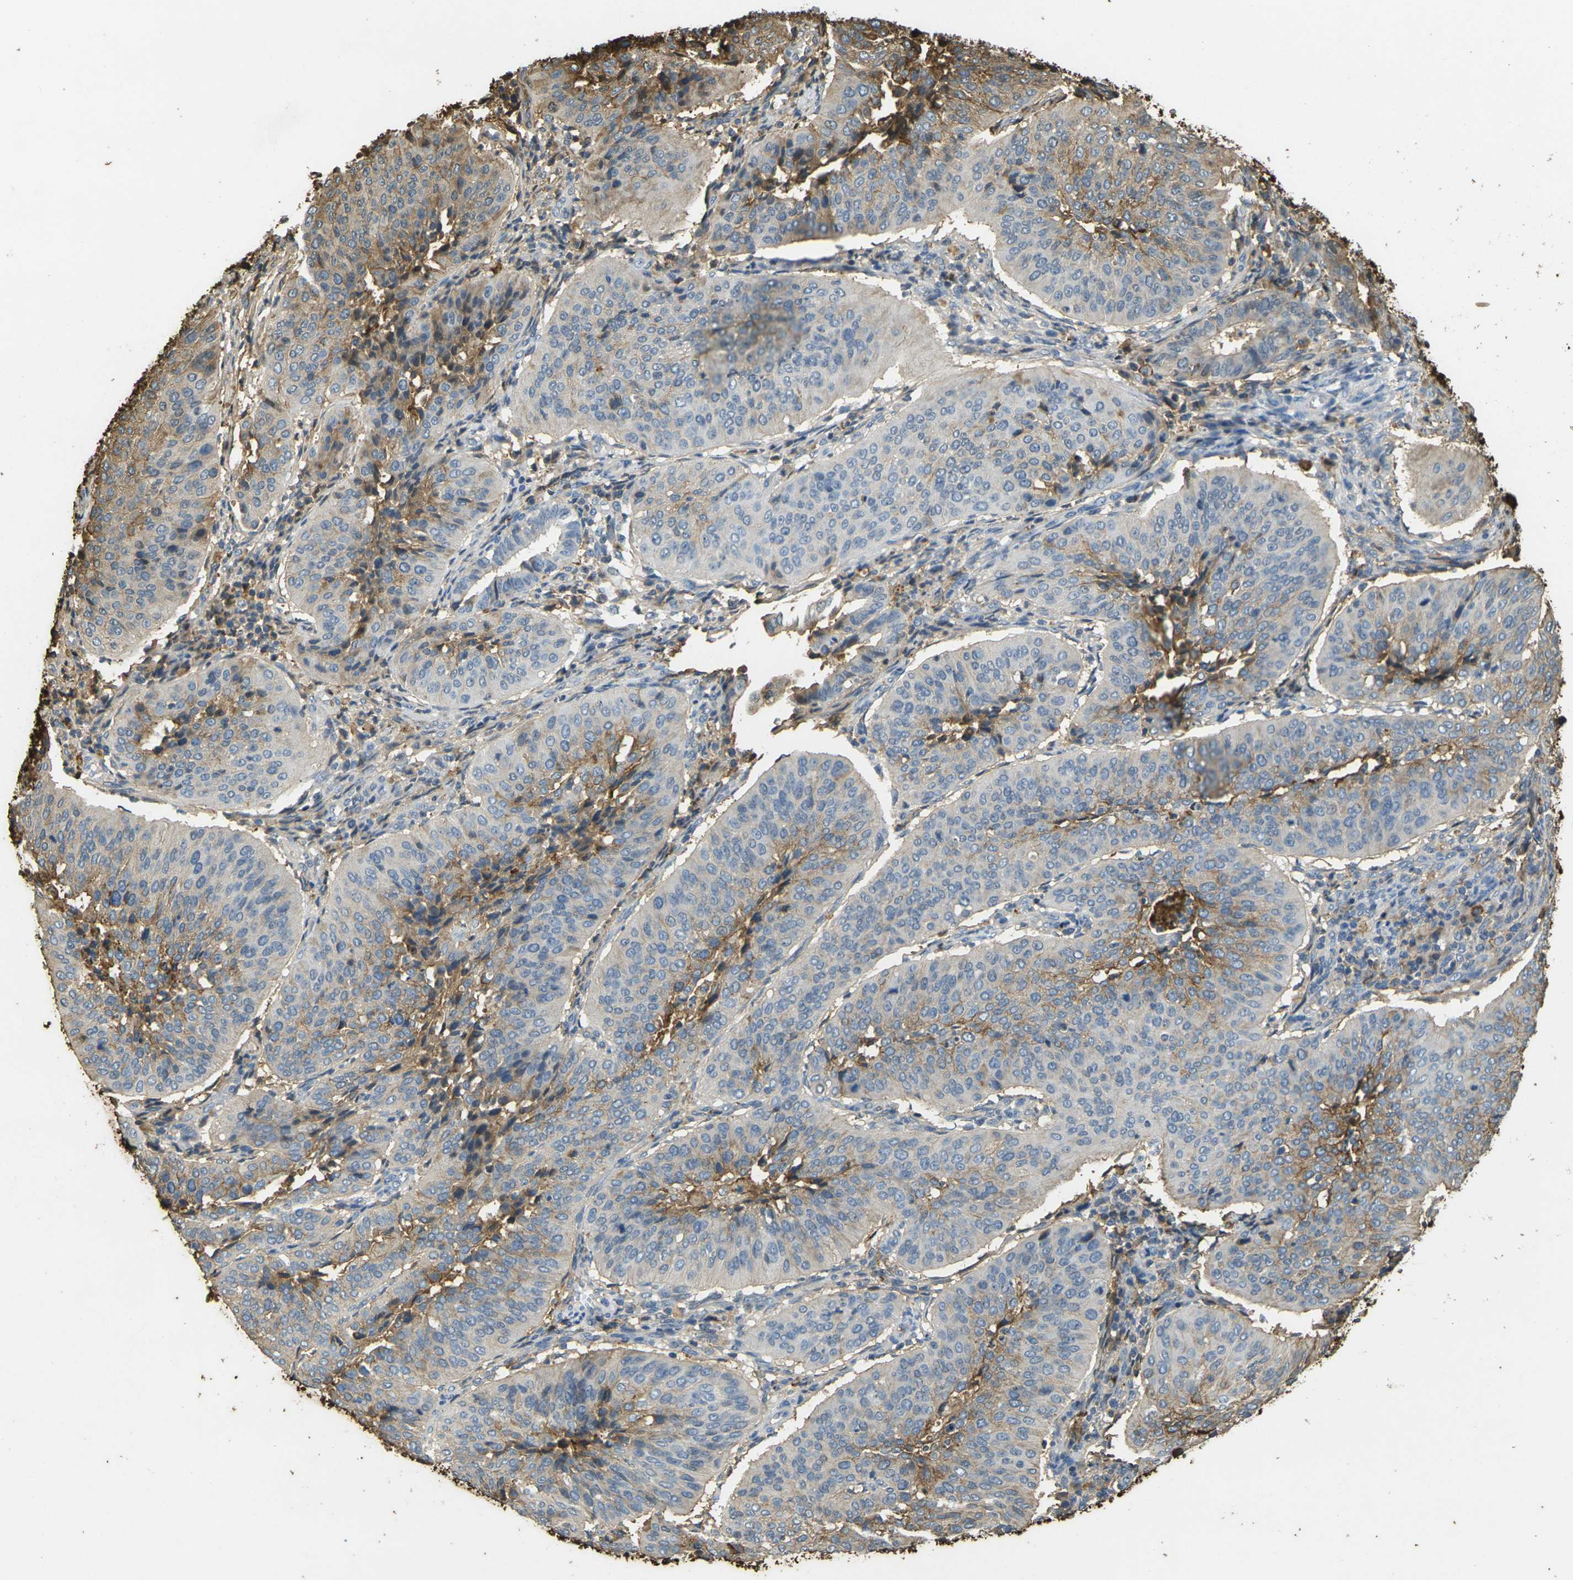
{"staining": {"intensity": "moderate", "quantity": "<25%", "location": "cytoplasmic/membranous"}, "tissue": "cervical cancer", "cell_type": "Tumor cells", "image_type": "cancer", "snomed": [{"axis": "morphology", "description": "Normal tissue, NOS"}, {"axis": "morphology", "description": "Squamous cell carcinoma, NOS"}, {"axis": "topography", "description": "Cervix"}], "caption": "Immunohistochemistry (IHC) (DAB) staining of cervical cancer (squamous cell carcinoma) exhibits moderate cytoplasmic/membranous protein expression in approximately <25% of tumor cells.", "gene": "PLCD1", "patient": {"sex": "female", "age": 39}}